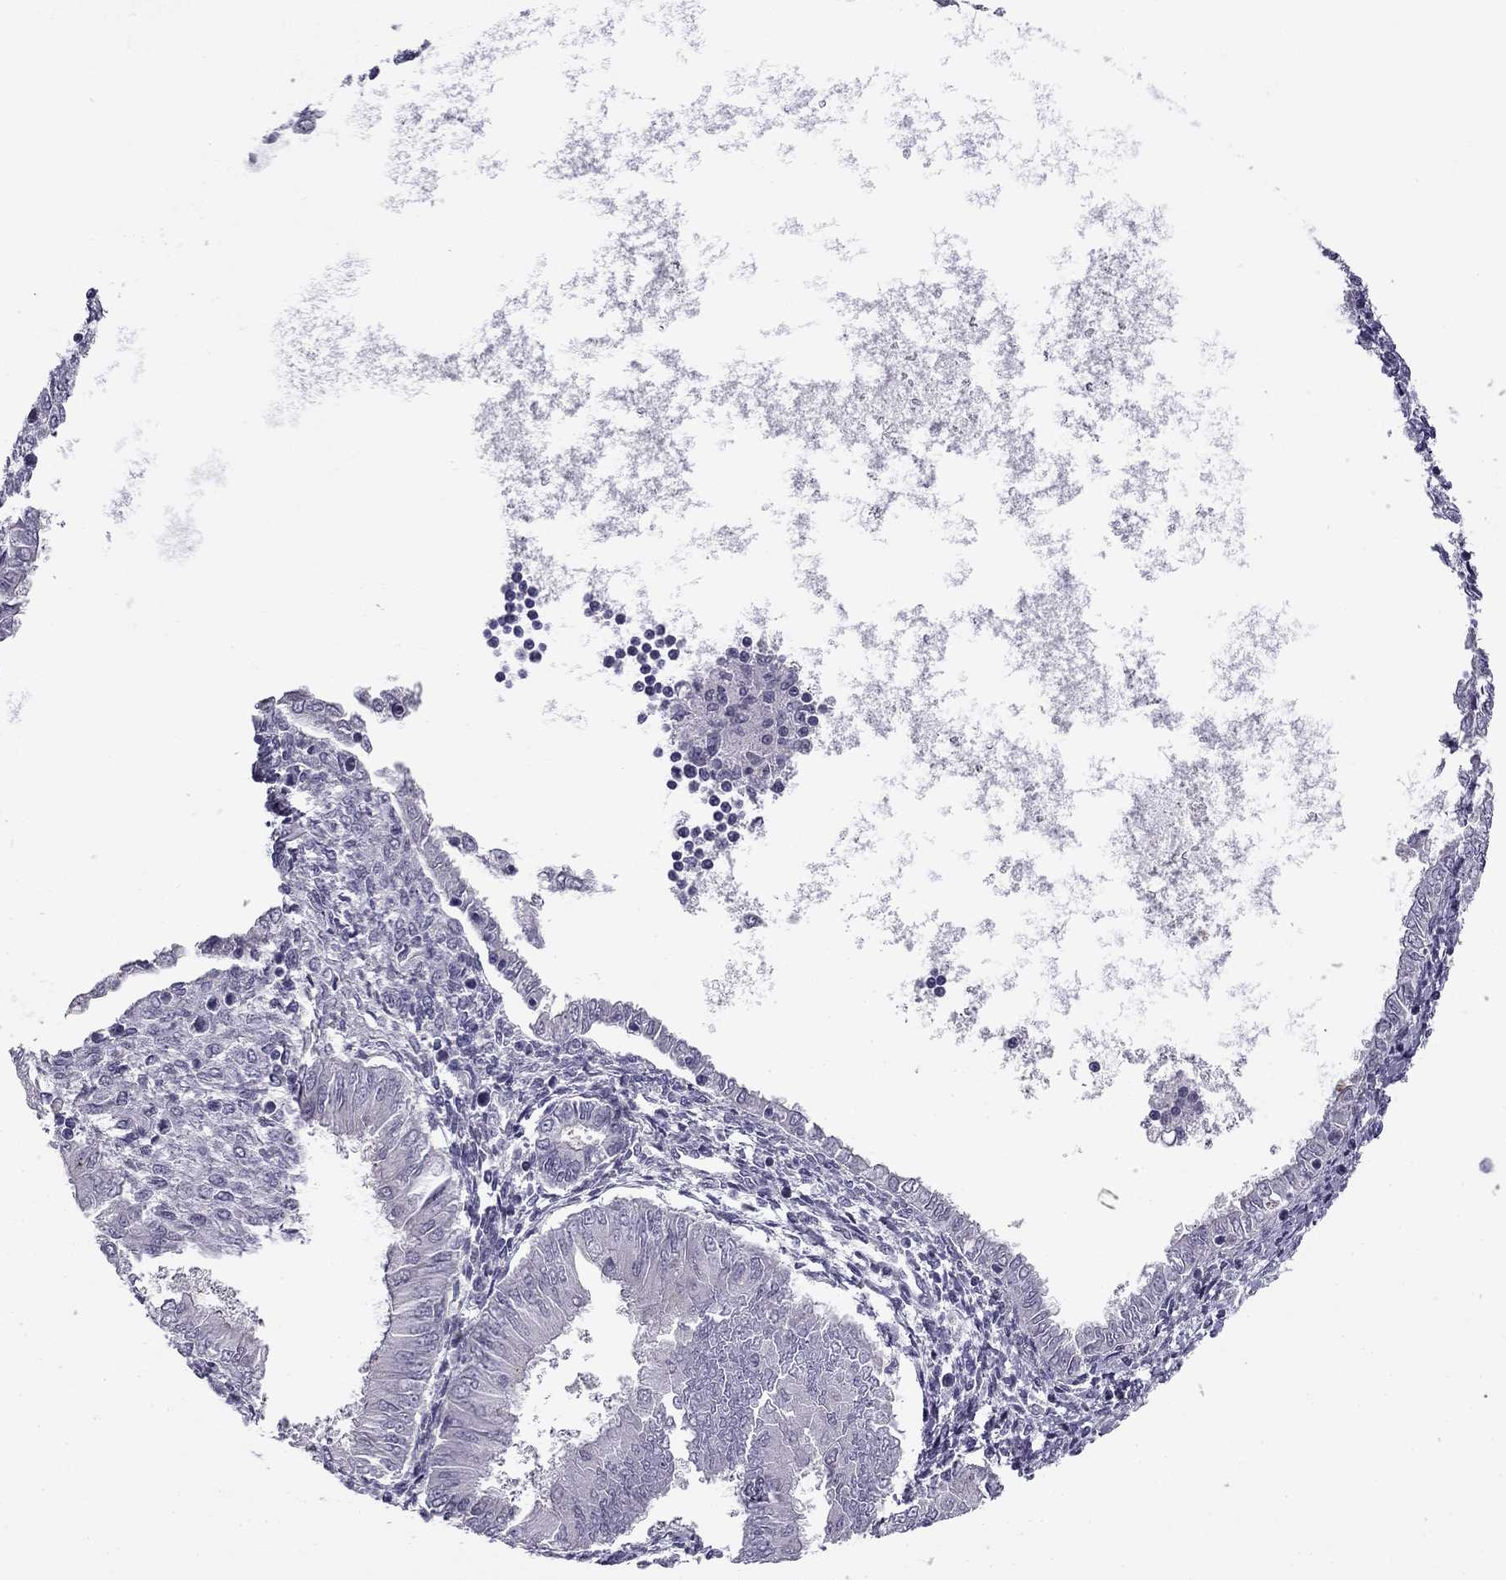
{"staining": {"intensity": "negative", "quantity": "none", "location": "none"}, "tissue": "endometrial cancer", "cell_type": "Tumor cells", "image_type": "cancer", "snomed": [{"axis": "morphology", "description": "Adenocarcinoma, NOS"}, {"axis": "topography", "description": "Endometrium"}], "caption": "Immunohistochemistry (IHC) photomicrograph of endometrial cancer (adenocarcinoma) stained for a protein (brown), which demonstrates no expression in tumor cells. The staining was performed using DAB (3,3'-diaminobenzidine) to visualize the protein expression in brown, while the nuclei were stained in blue with hematoxylin (Magnification: 20x).", "gene": "MC5R", "patient": {"sex": "female", "age": 53}}